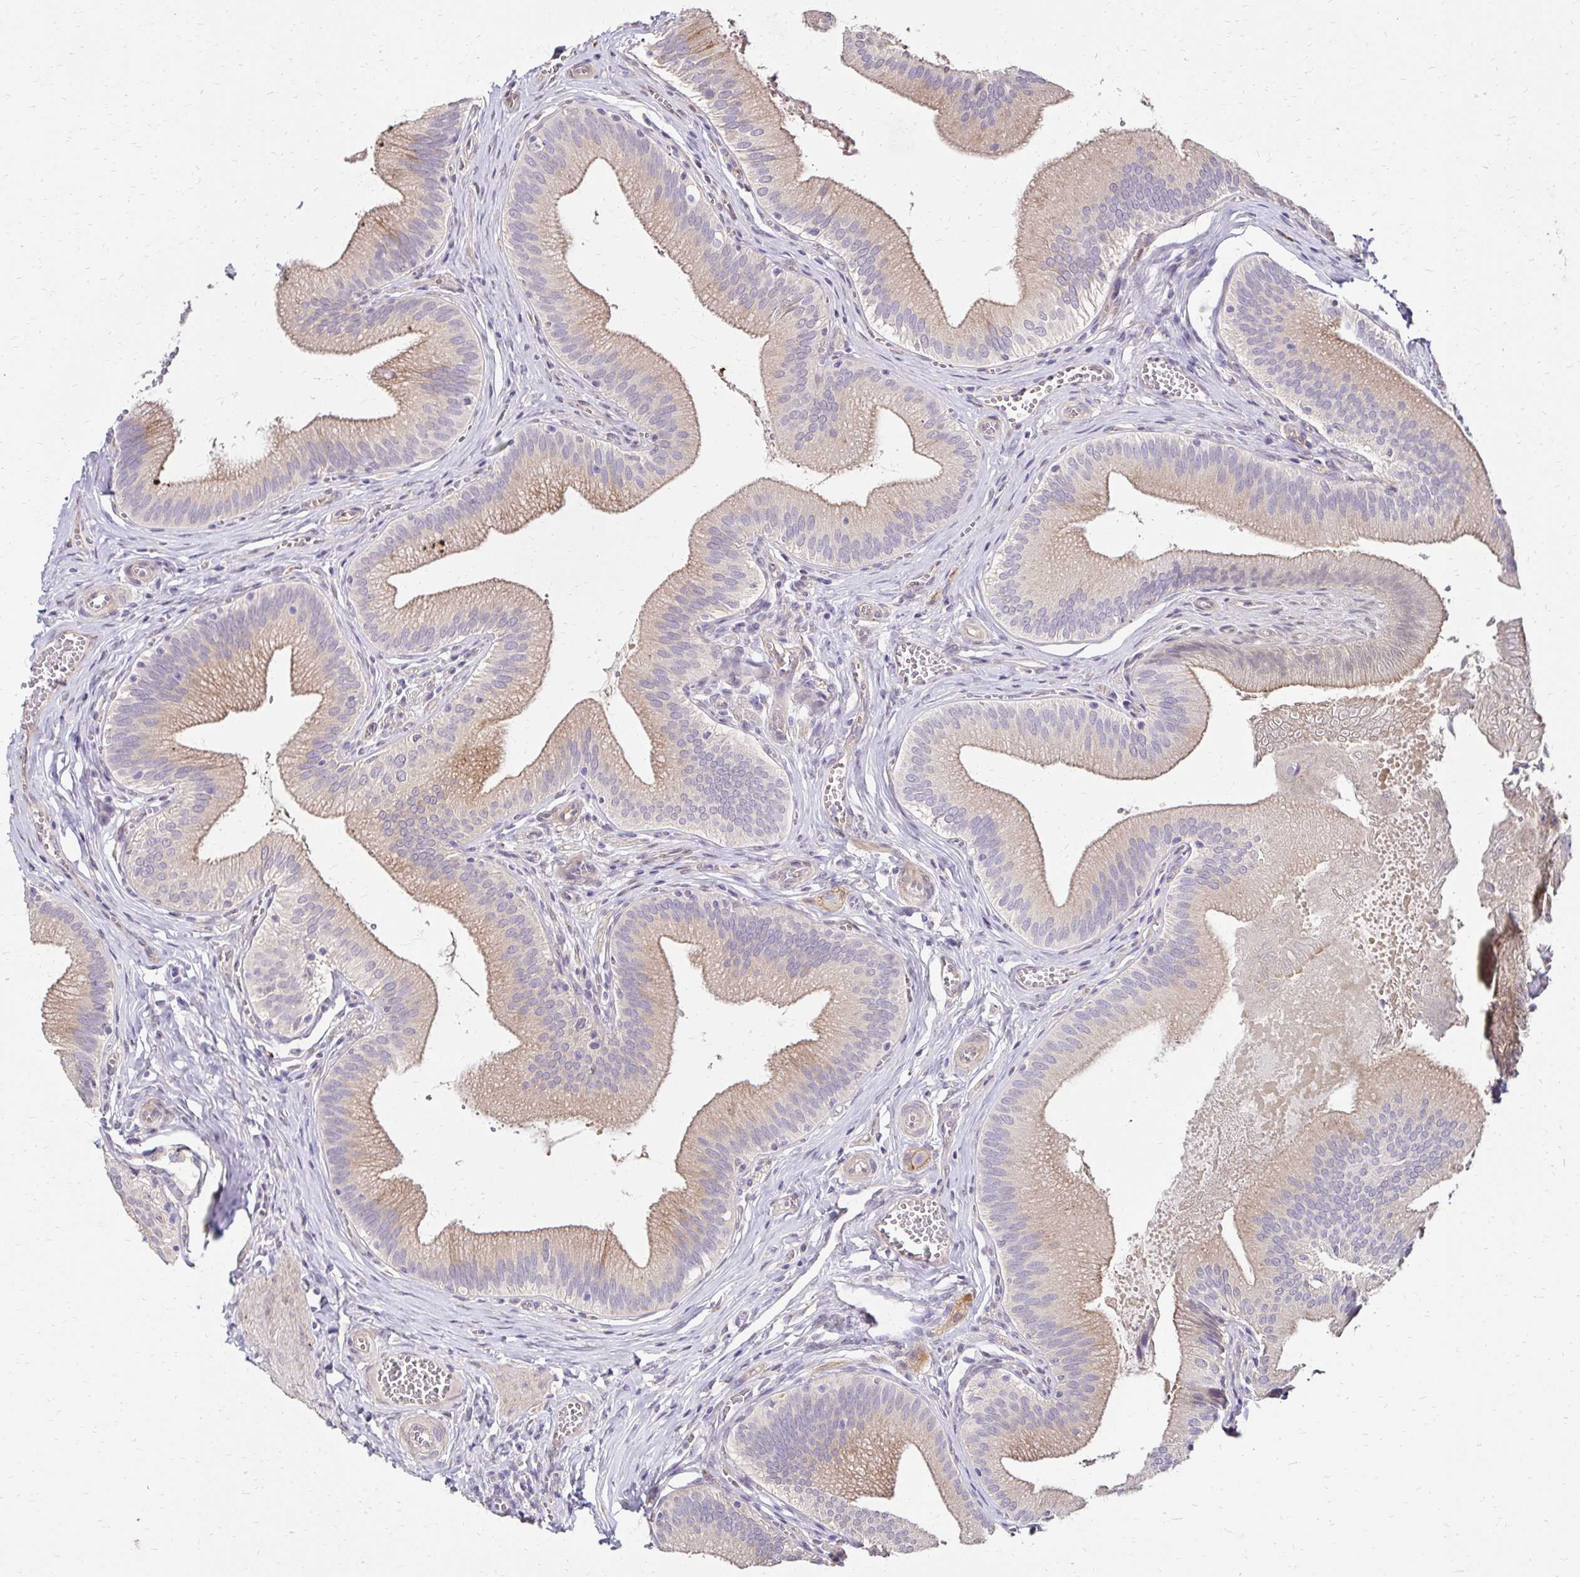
{"staining": {"intensity": "weak", "quantity": ">75%", "location": "cytoplasmic/membranous"}, "tissue": "gallbladder", "cell_type": "Glandular cells", "image_type": "normal", "snomed": [{"axis": "morphology", "description": "Normal tissue, NOS"}, {"axis": "topography", "description": "Gallbladder"}], "caption": "IHC of unremarkable gallbladder displays low levels of weak cytoplasmic/membranous staining in about >75% of glandular cells.", "gene": "PRIMA1", "patient": {"sex": "male", "age": 17}}